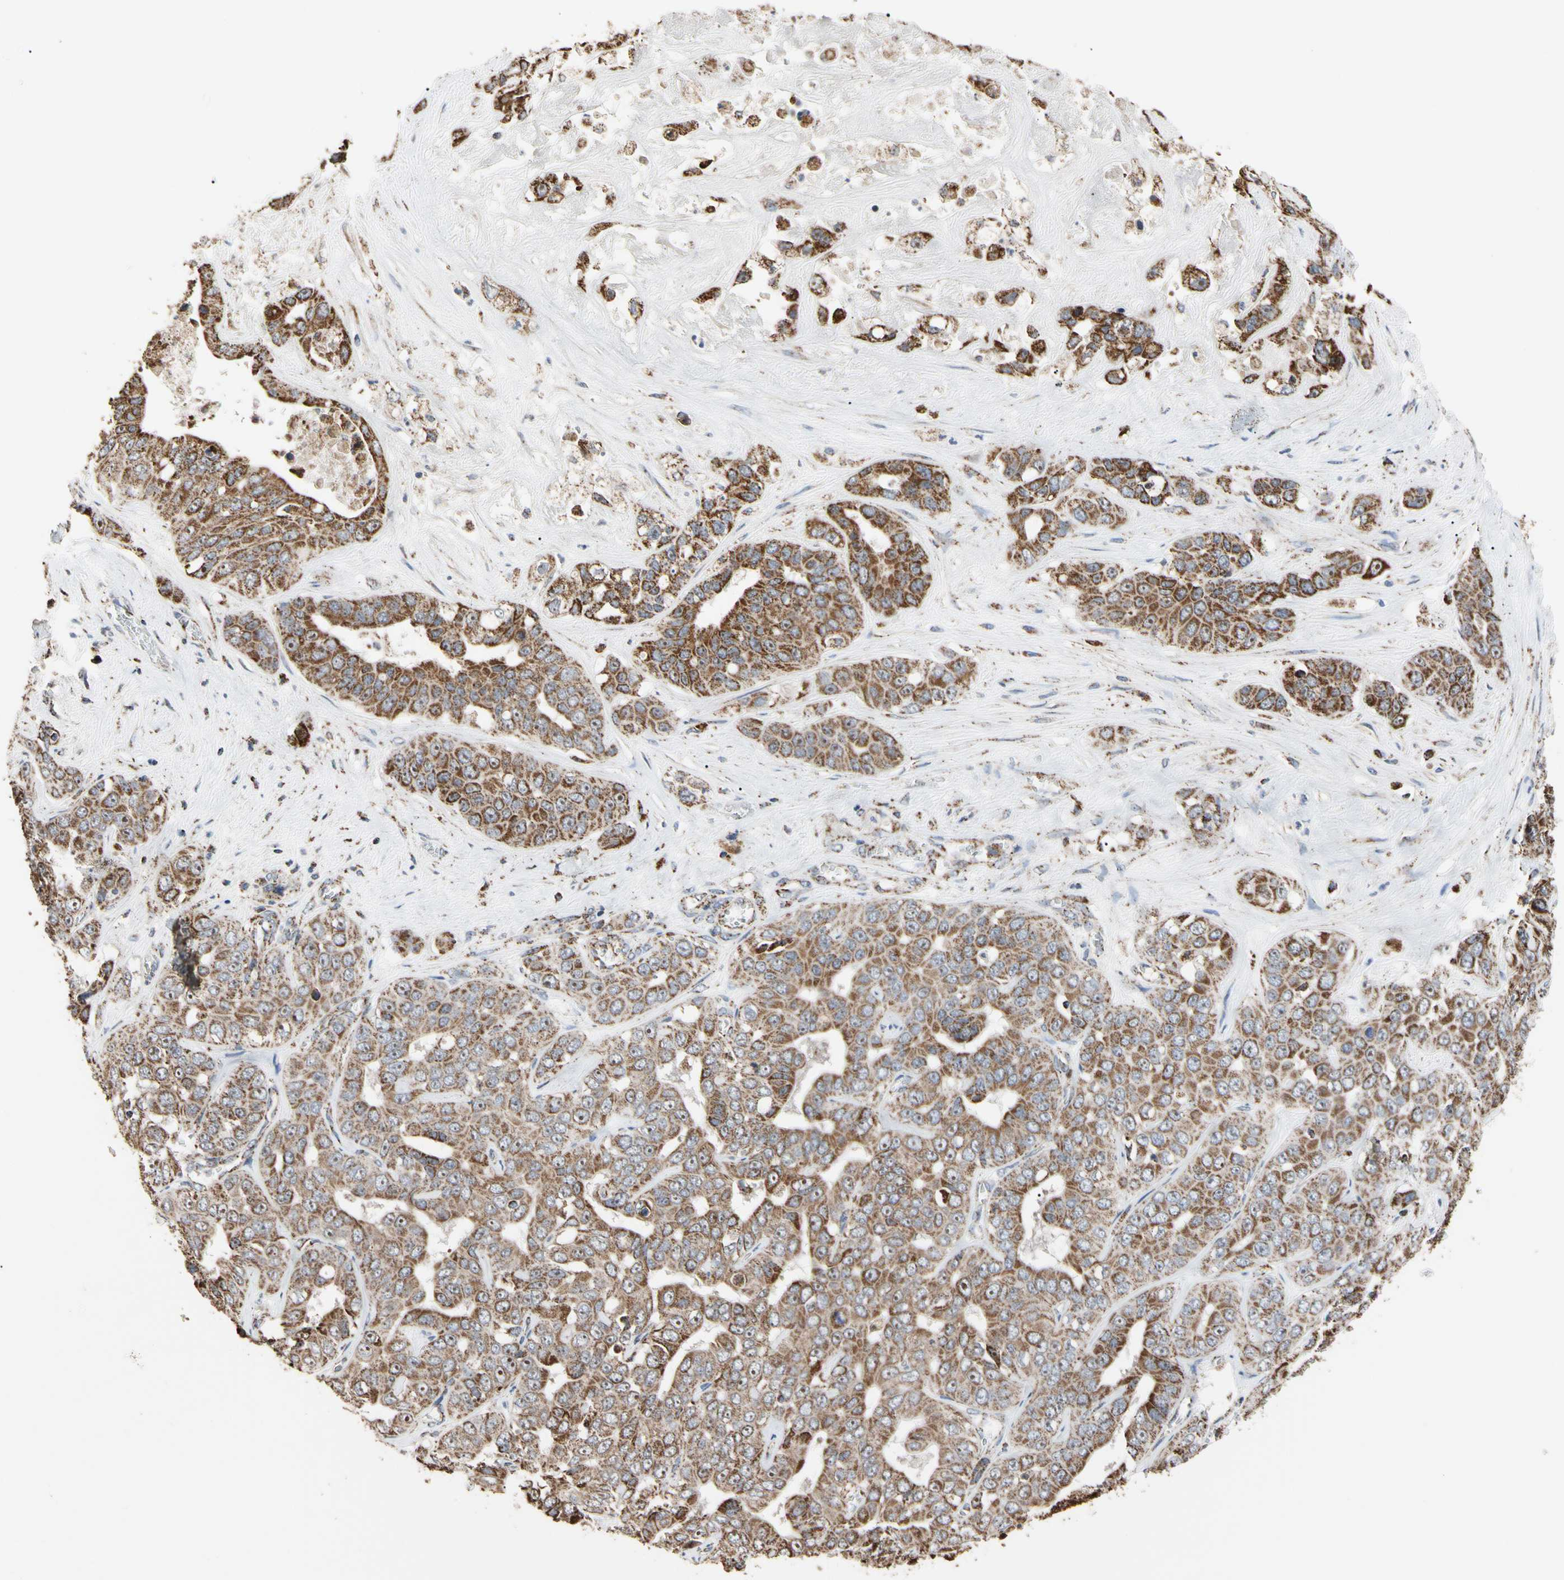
{"staining": {"intensity": "strong", "quantity": ">75%", "location": "cytoplasmic/membranous,nuclear"}, "tissue": "liver cancer", "cell_type": "Tumor cells", "image_type": "cancer", "snomed": [{"axis": "morphology", "description": "Cholangiocarcinoma"}, {"axis": "topography", "description": "Liver"}], "caption": "Liver cholangiocarcinoma stained with DAB (3,3'-diaminobenzidine) immunohistochemistry exhibits high levels of strong cytoplasmic/membranous and nuclear staining in approximately >75% of tumor cells.", "gene": "FAM110B", "patient": {"sex": "female", "age": 52}}